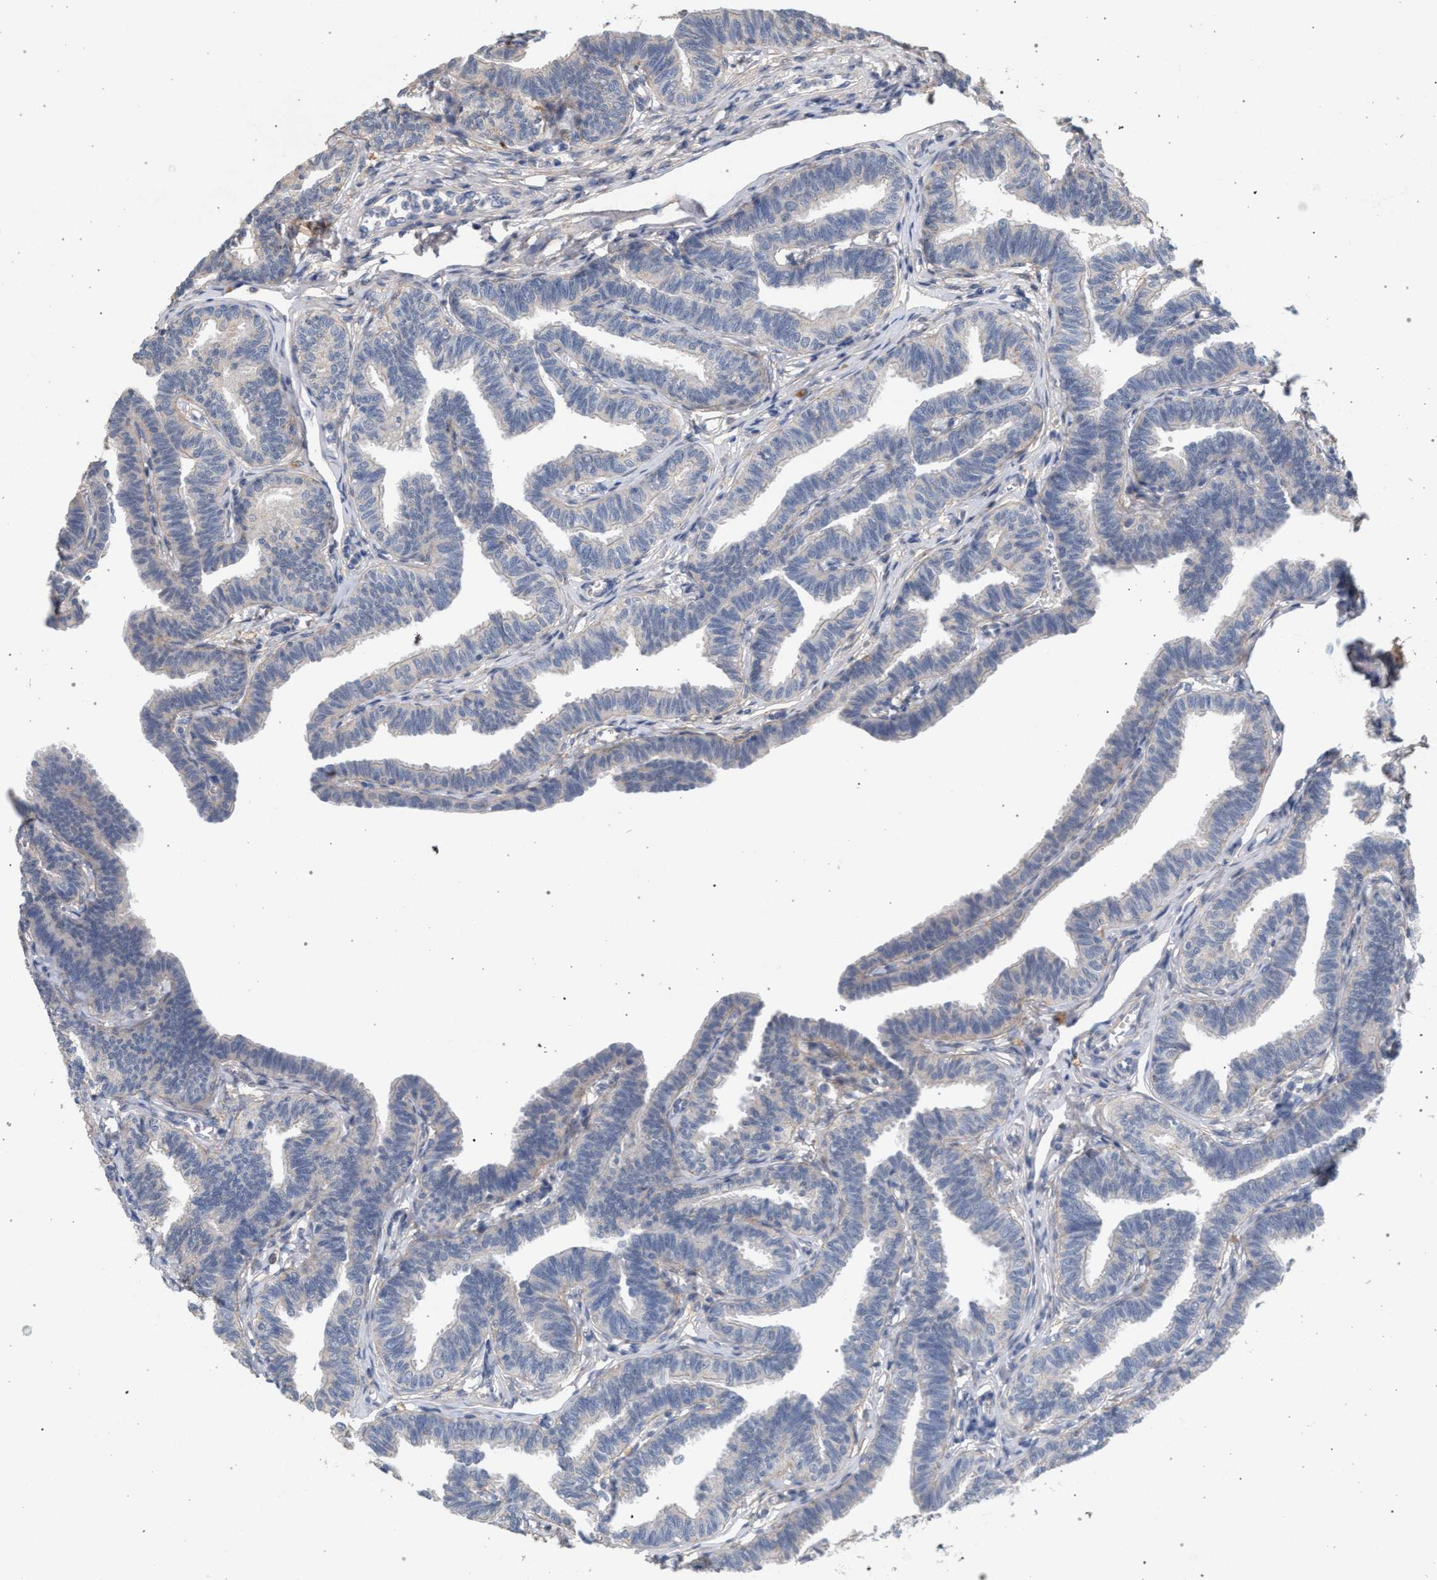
{"staining": {"intensity": "negative", "quantity": "none", "location": "none"}, "tissue": "fallopian tube", "cell_type": "Glandular cells", "image_type": "normal", "snomed": [{"axis": "morphology", "description": "Normal tissue, NOS"}, {"axis": "topography", "description": "Fallopian tube"}, {"axis": "topography", "description": "Ovary"}], "caption": "Human fallopian tube stained for a protein using IHC exhibits no positivity in glandular cells.", "gene": "MAMDC2", "patient": {"sex": "female", "age": 23}}